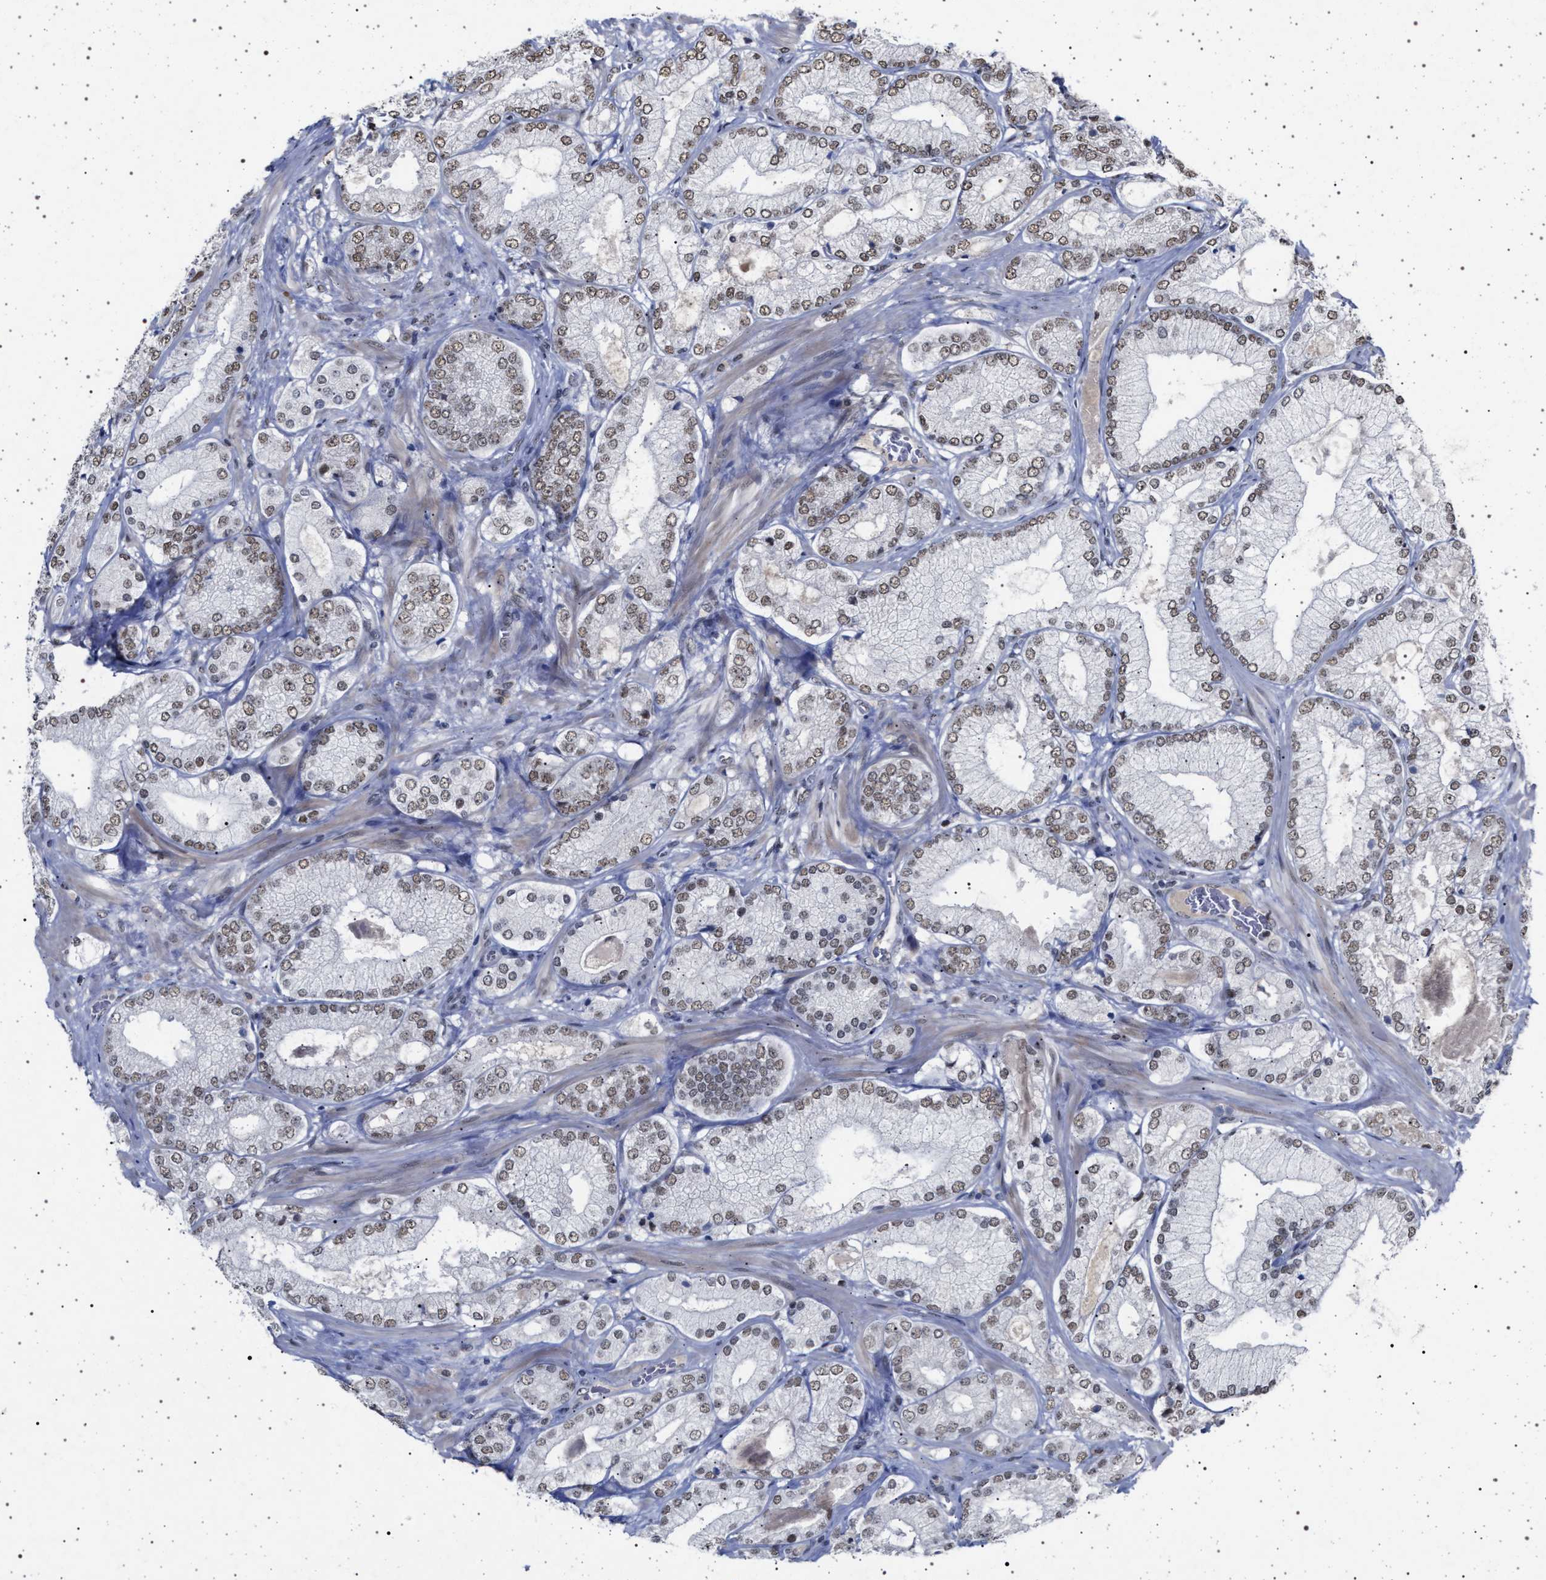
{"staining": {"intensity": "moderate", "quantity": ">75%", "location": "nuclear"}, "tissue": "prostate cancer", "cell_type": "Tumor cells", "image_type": "cancer", "snomed": [{"axis": "morphology", "description": "Adenocarcinoma, Low grade"}, {"axis": "topography", "description": "Prostate"}], "caption": "Immunohistochemistry micrograph of adenocarcinoma (low-grade) (prostate) stained for a protein (brown), which shows medium levels of moderate nuclear positivity in about >75% of tumor cells.", "gene": "PHF12", "patient": {"sex": "male", "age": 65}}